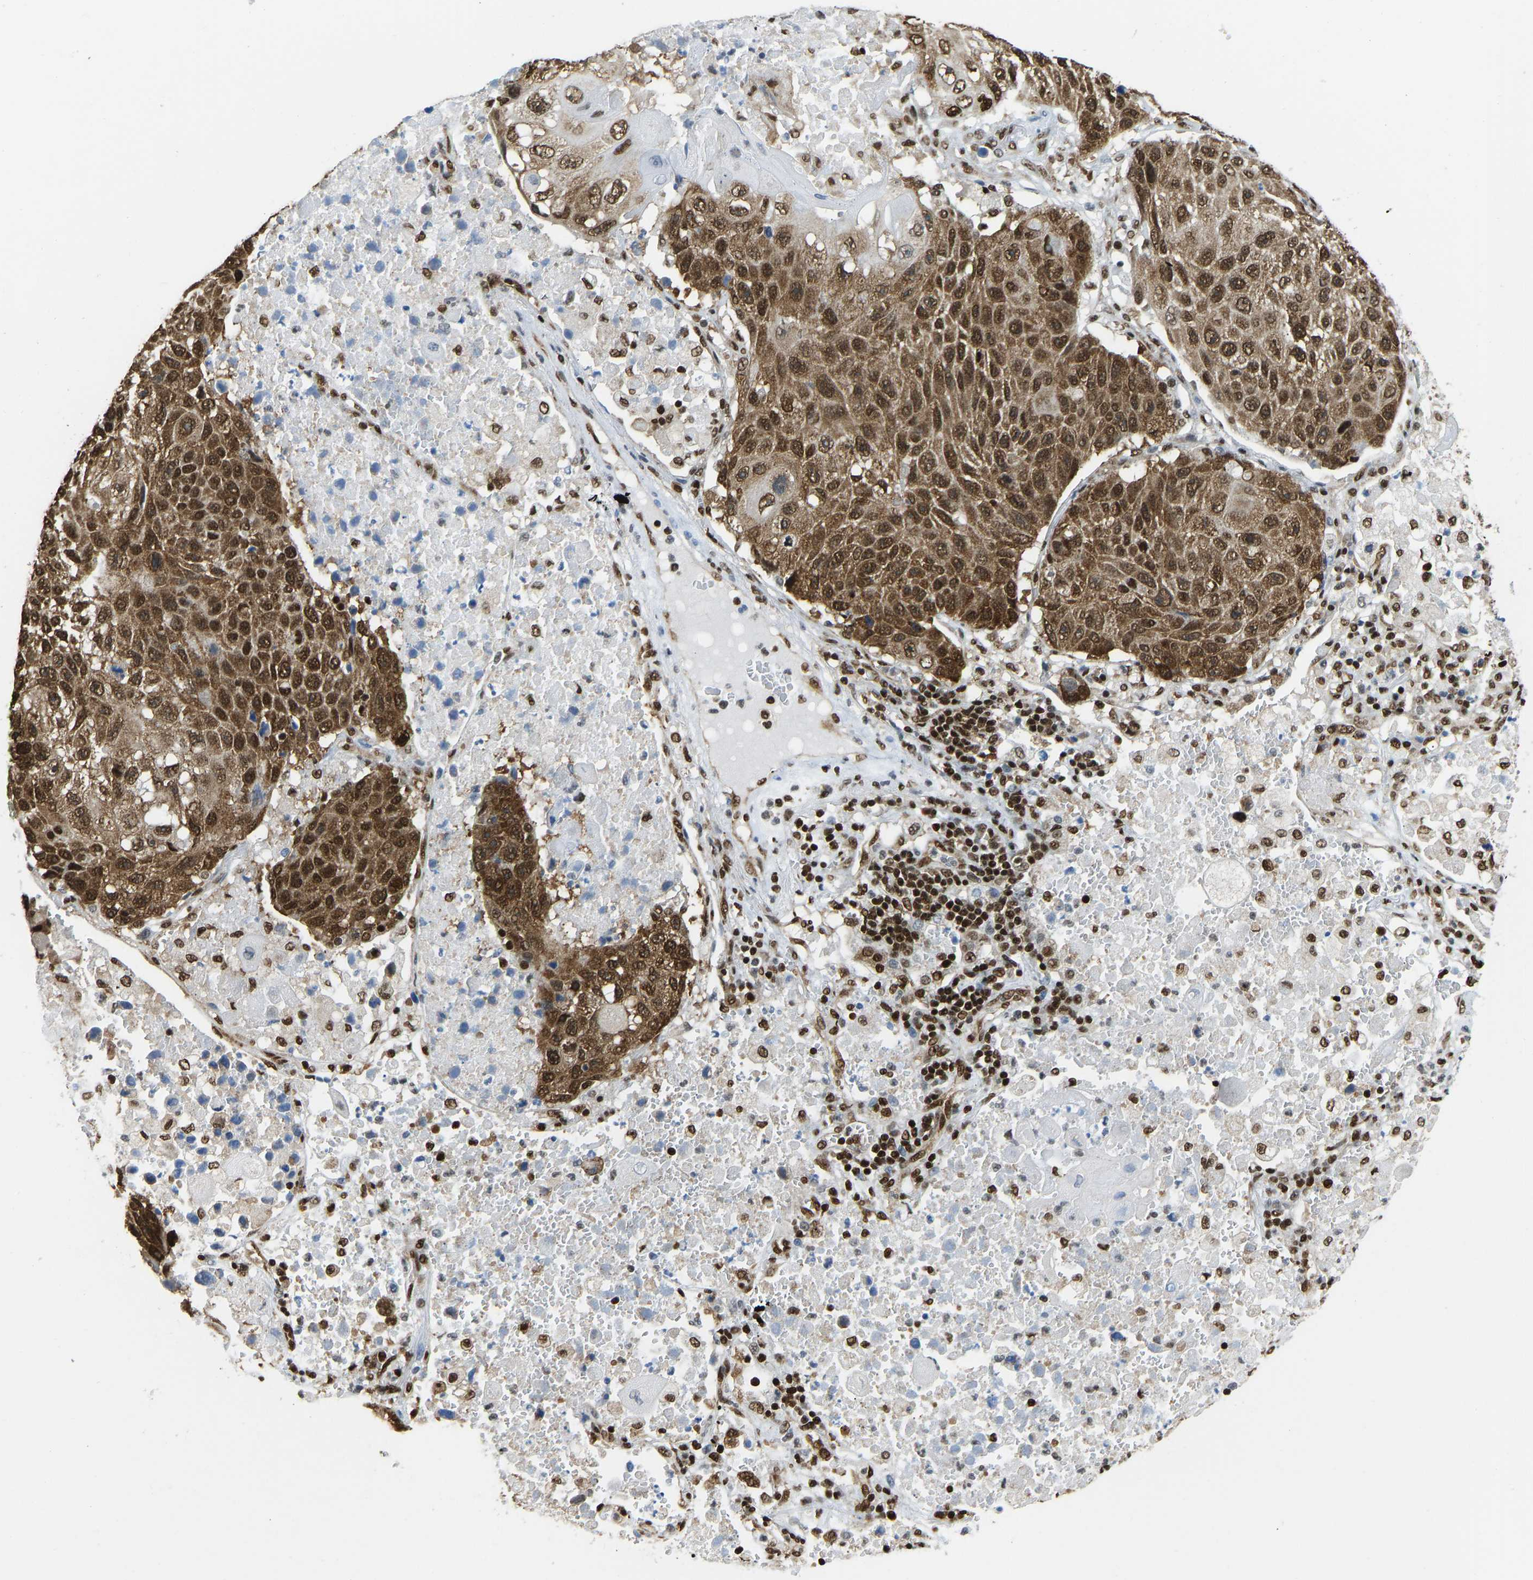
{"staining": {"intensity": "strong", "quantity": ">75%", "location": "cytoplasmic/membranous,nuclear"}, "tissue": "lung cancer", "cell_type": "Tumor cells", "image_type": "cancer", "snomed": [{"axis": "morphology", "description": "Squamous cell carcinoma, NOS"}, {"axis": "topography", "description": "Lung"}], "caption": "About >75% of tumor cells in squamous cell carcinoma (lung) demonstrate strong cytoplasmic/membranous and nuclear protein expression as visualized by brown immunohistochemical staining.", "gene": "ZSCAN20", "patient": {"sex": "male", "age": 61}}